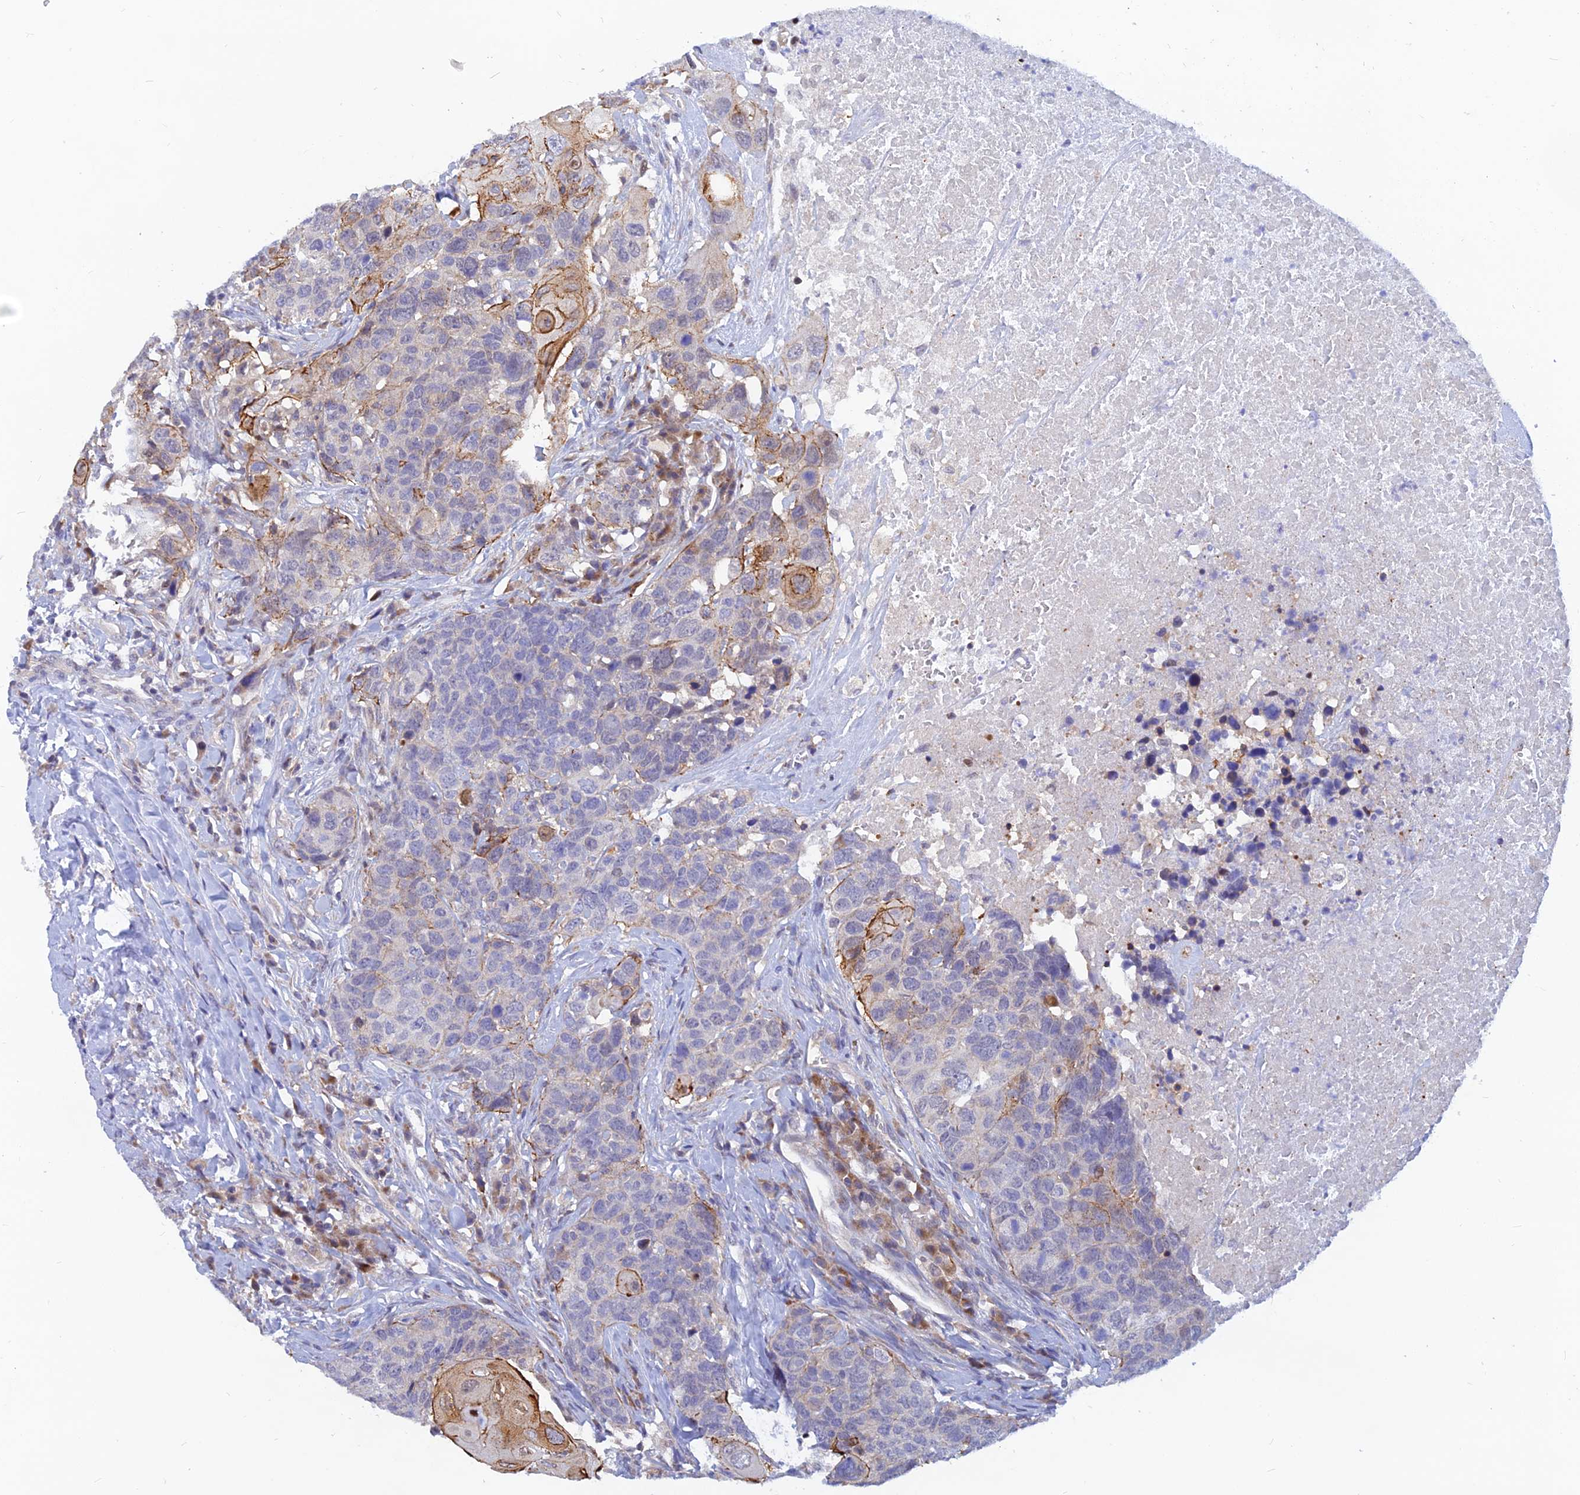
{"staining": {"intensity": "moderate", "quantity": "<25%", "location": "cytoplasmic/membranous"}, "tissue": "head and neck cancer", "cell_type": "Tumor cells", "image_type": "cancer", "snomed": [{"axis": "morphology", "description": "Squamous cell carcinoma, NOS"}, {"axis": "topography", "description": "Head-Neck"}], "caption": "Immunohistochemistry (IHC) staining of head and neck cancer (squamous cell carcinoma), which reveals low levels of moderate cytoplasmic/membranous positivity in approximately <25% of tumor cells indicating moderate cytoplasmic/membranous protein staining. The staining was performed using DAB (3,3'-diaminobenzidine) (brown) for protein detection and nuclei were counterstained in hematoxylin (blue).", "gene": "DNAJC16", "patient": {"sex": "male", "age": 66}}